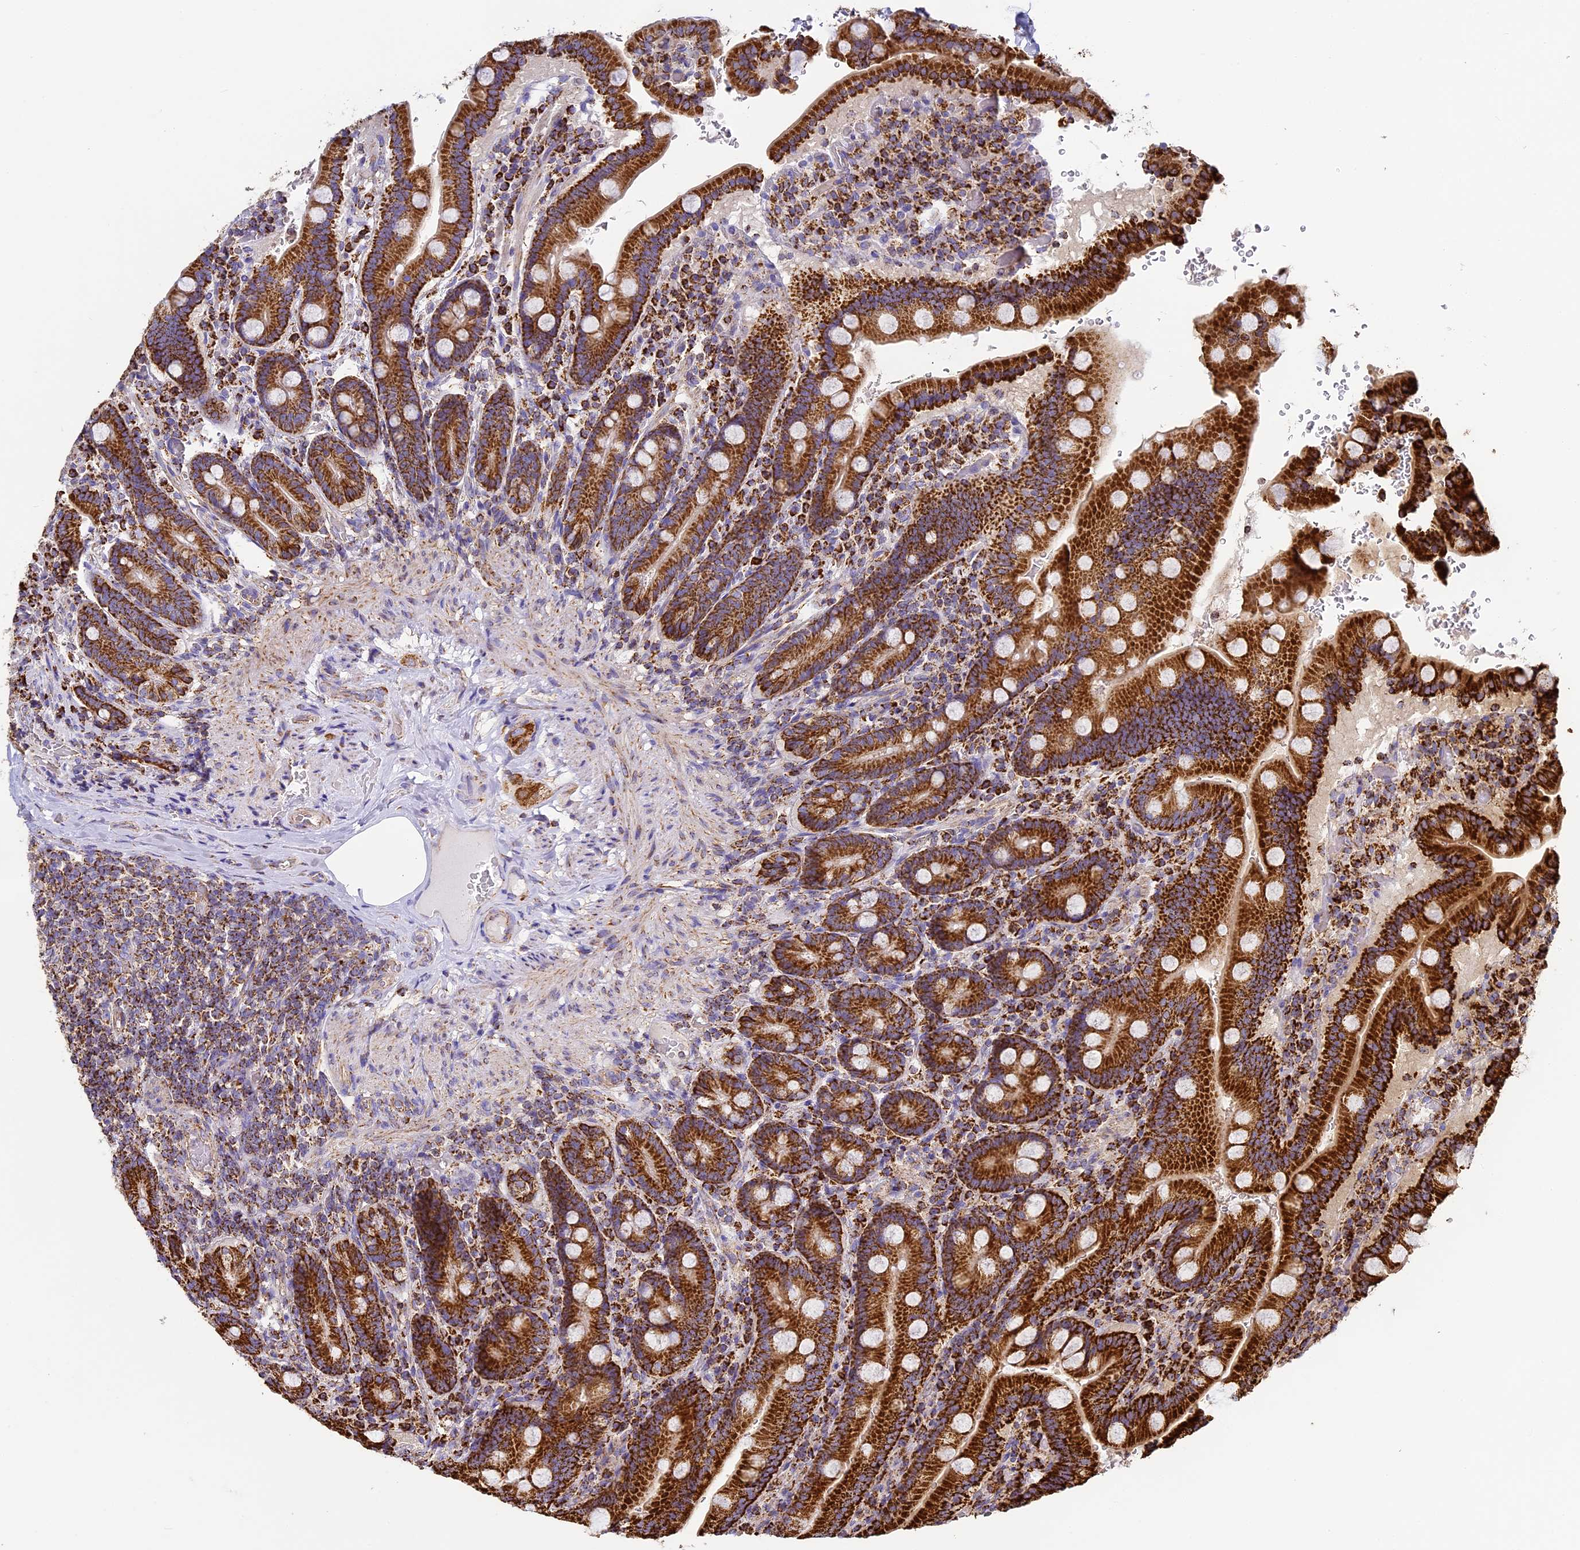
{"staining": {"intensity": "strong", "quantity": ">75%", "location": "cytoplasmic/membranous"}, "tissue": "duodenum", "cell_type": "Glandular cells", "image_type": "normal", "snomed": [{"axis": "morphology", "description": "Normal tissue, NOS"}, {"axis": "topography", "description": "Duodenum"}], "caption": "Protein expression analysis of unremarkable human duodenum reveals strong cytoplasmic/membranous staining in about >75% of glandular cells.", "gene": "STK17A", "patient": {"sex": "female", "age": 62}}